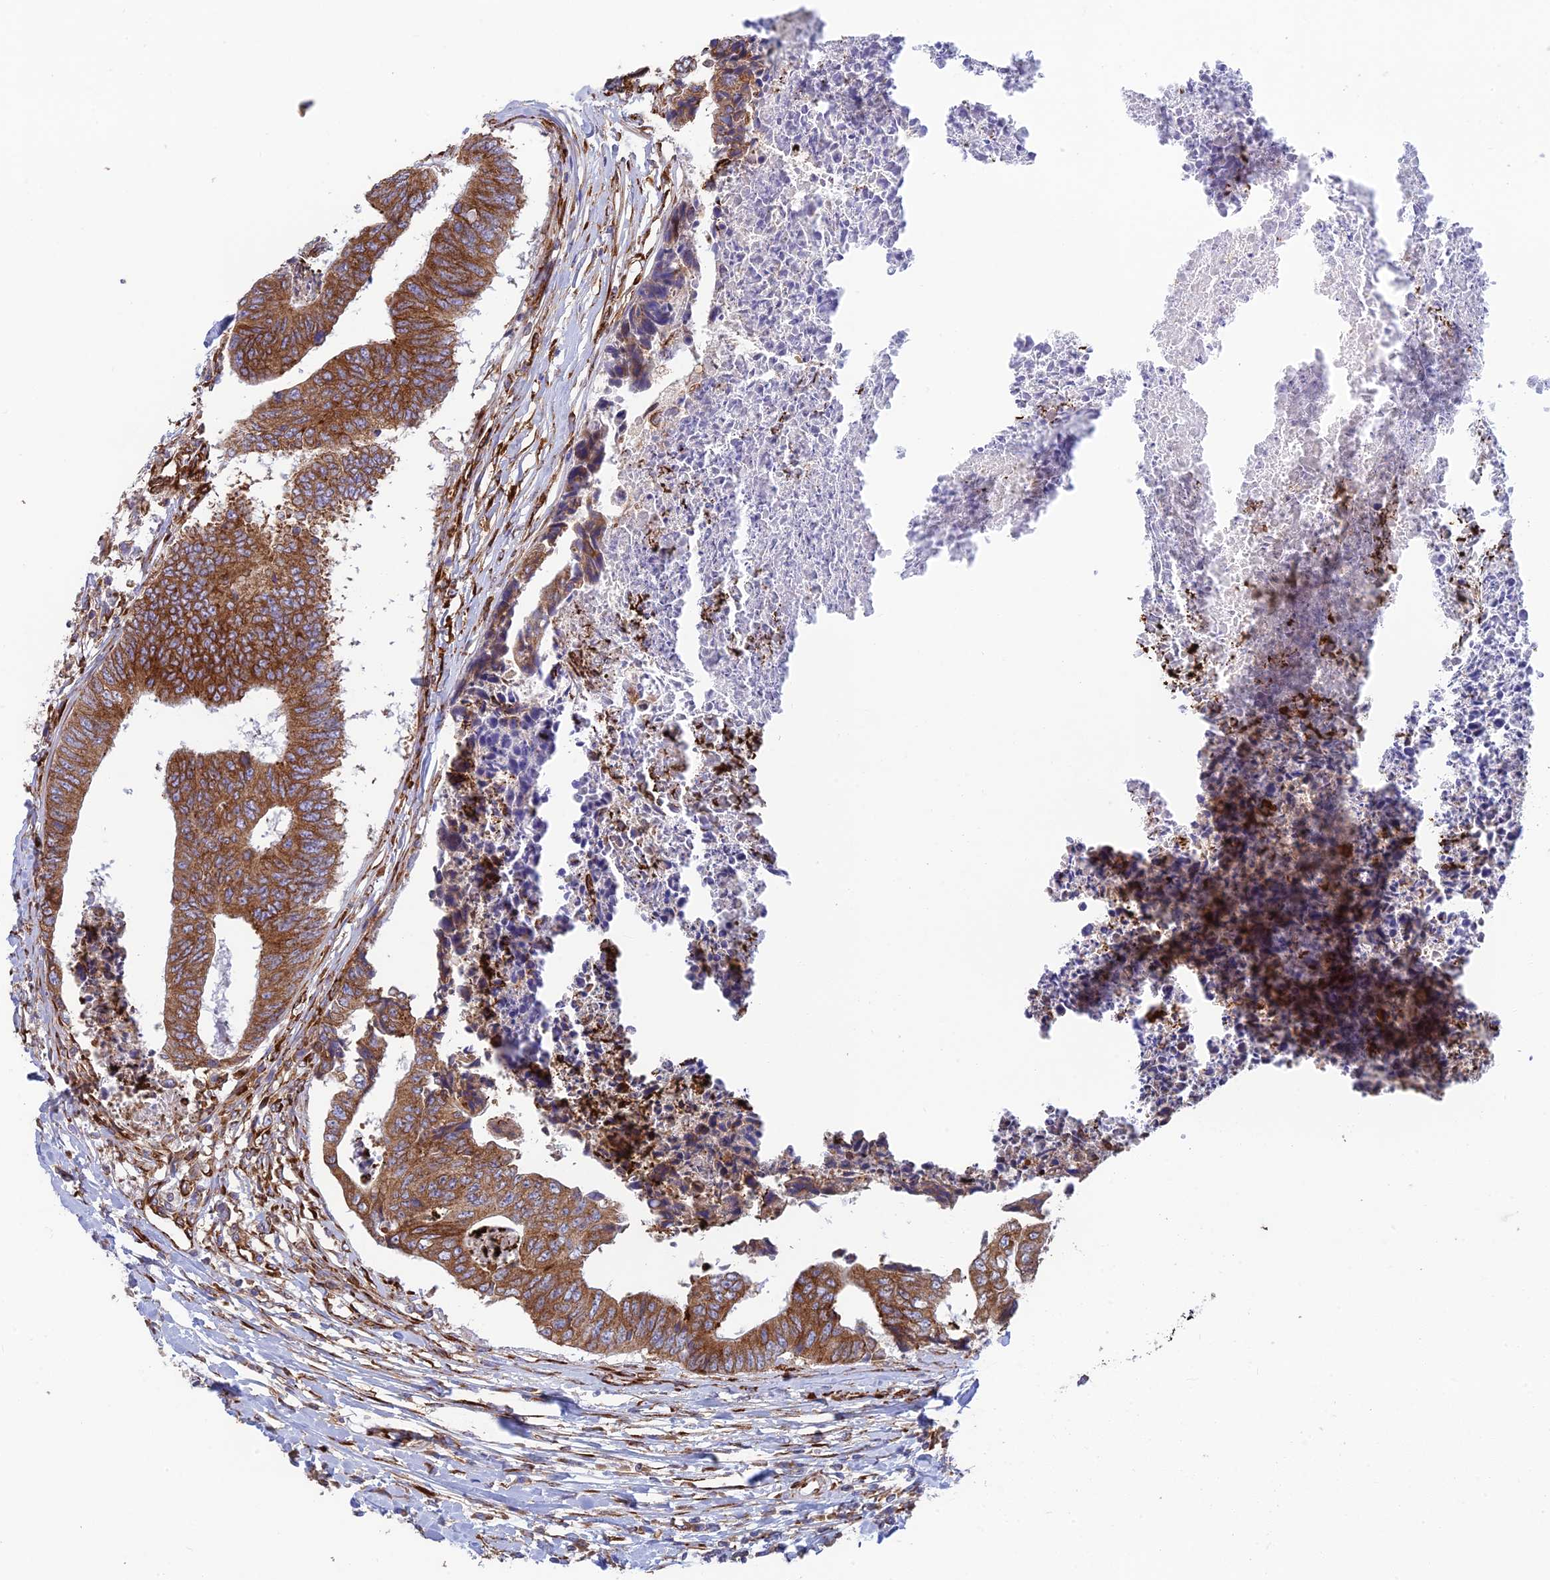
{"staining": {"intensity": "moderate", "quantity": ">75%", "location": "cytoplasmic/membranous"}, "tissue": "colorectal cancer", "cell_type": "Tumor cells", "image_type": "cancer", "snomed": [{"axis": "morphology", "description": "Adenocarcinoma, NOS"}, {"axis": "topography", "description": "Rectum"}], "caption": "DAB (3,3'-diaminobenzidine) immunohistochemical staining of human colorectal cancer (adenocarcinoma) exhibits moderate cytoplasmic/membranous protein expression in approximately >75% of tumor cells.", "gene": "CCDC69", "patient": {"sex": "male", "age": 84}}